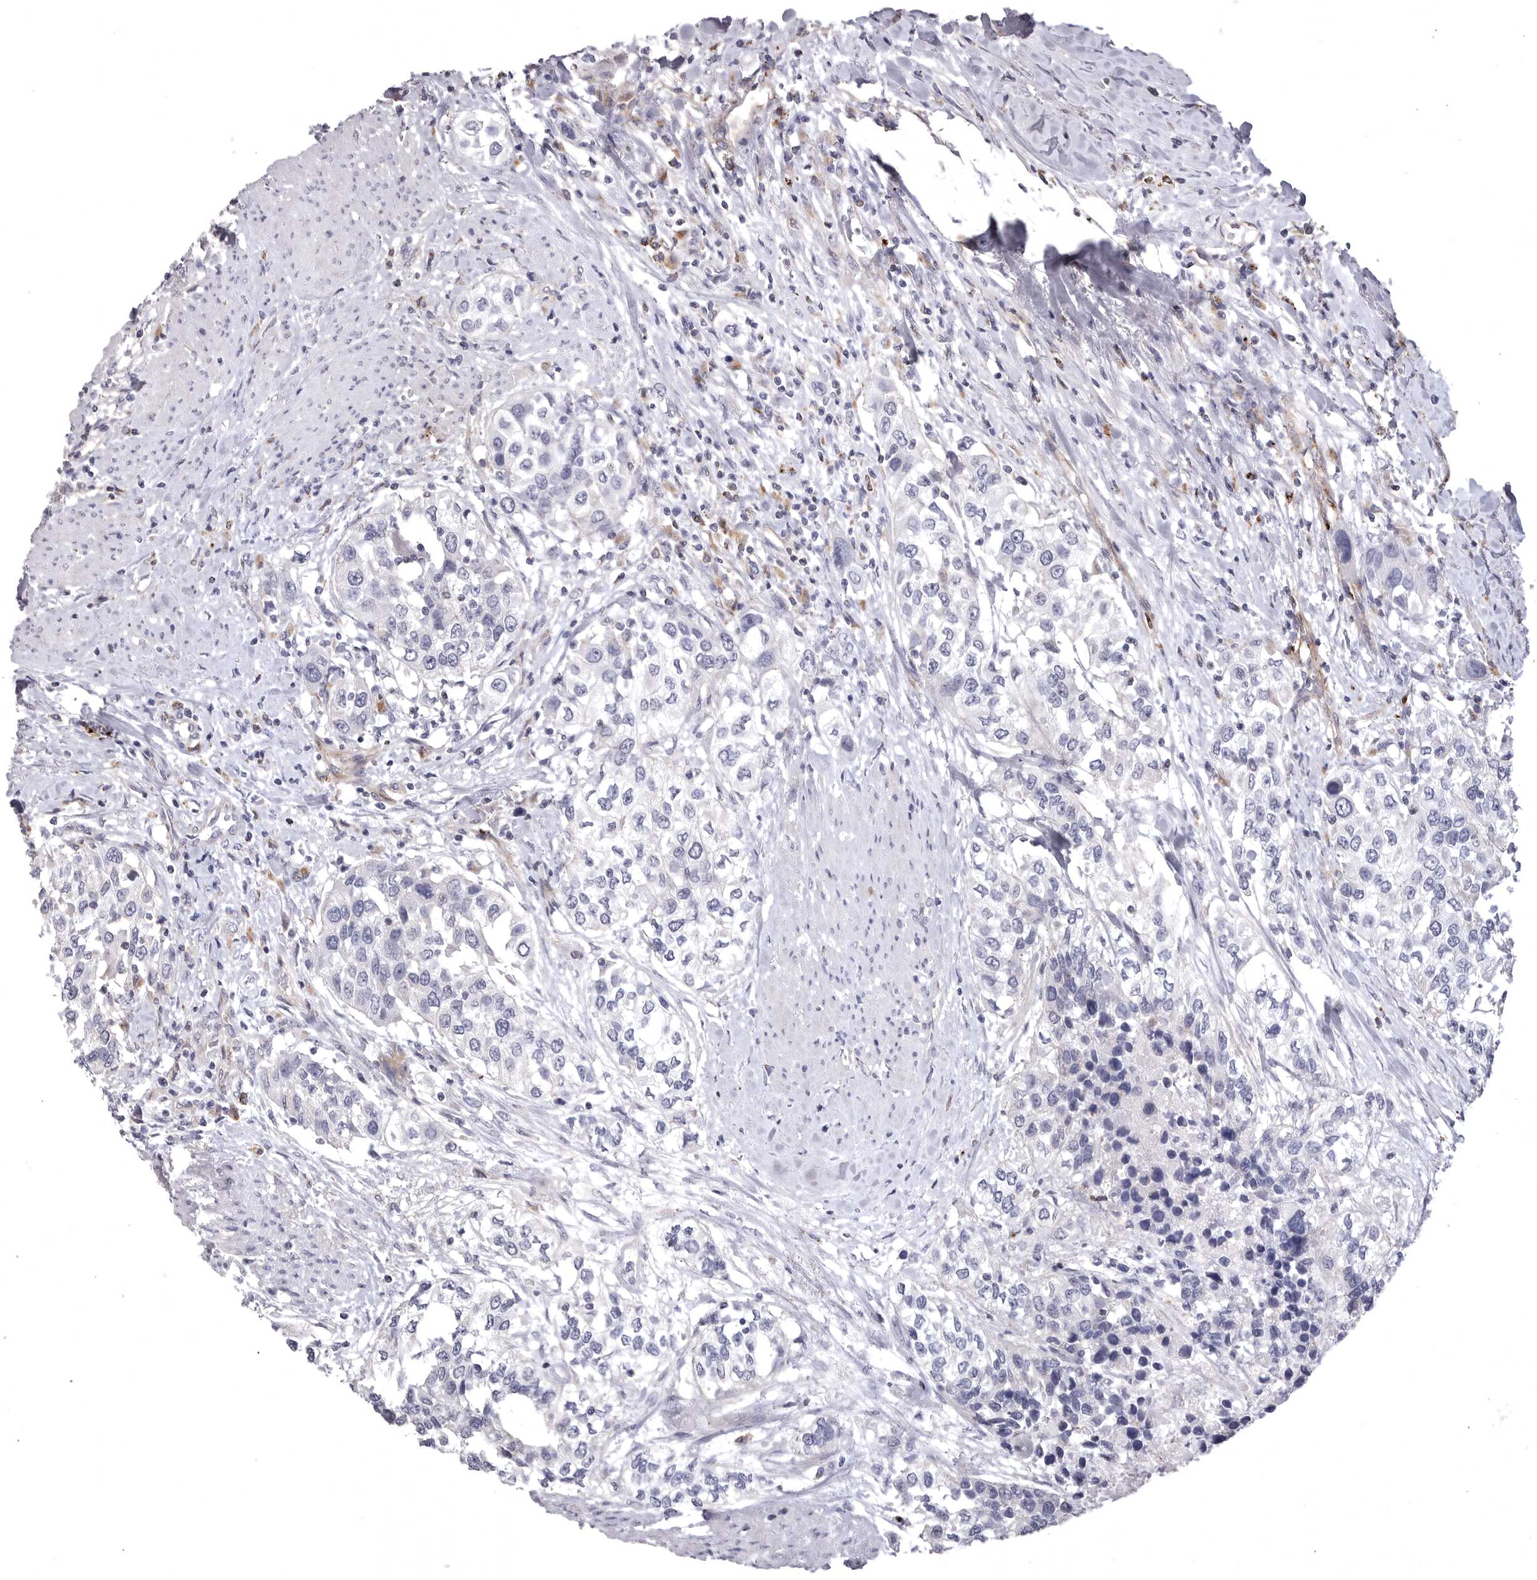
{"staining": {"intensity": "negative", "quantity": "none", "location": "none"}, "tissue": "urothelial cancer", "cell_type": "Tumor cells", "image_type": "cancer", "snomed": [{"axis": "morphology", "description": "Urothelial carcinoma, High grade"}, {"axis": "topography", "description": "Urinary bladder"}], "caption": "Tumor cells show no significant protein expression in urothelial carcinoma (high-grade). Brightfield microscopy of immunohistochemistry (IHC) stained with DAB (brown) and hematoxylin (blue), captured at high magnification.", "gene": "PSPN", "patient": {"sex": "female", "age": 80}}